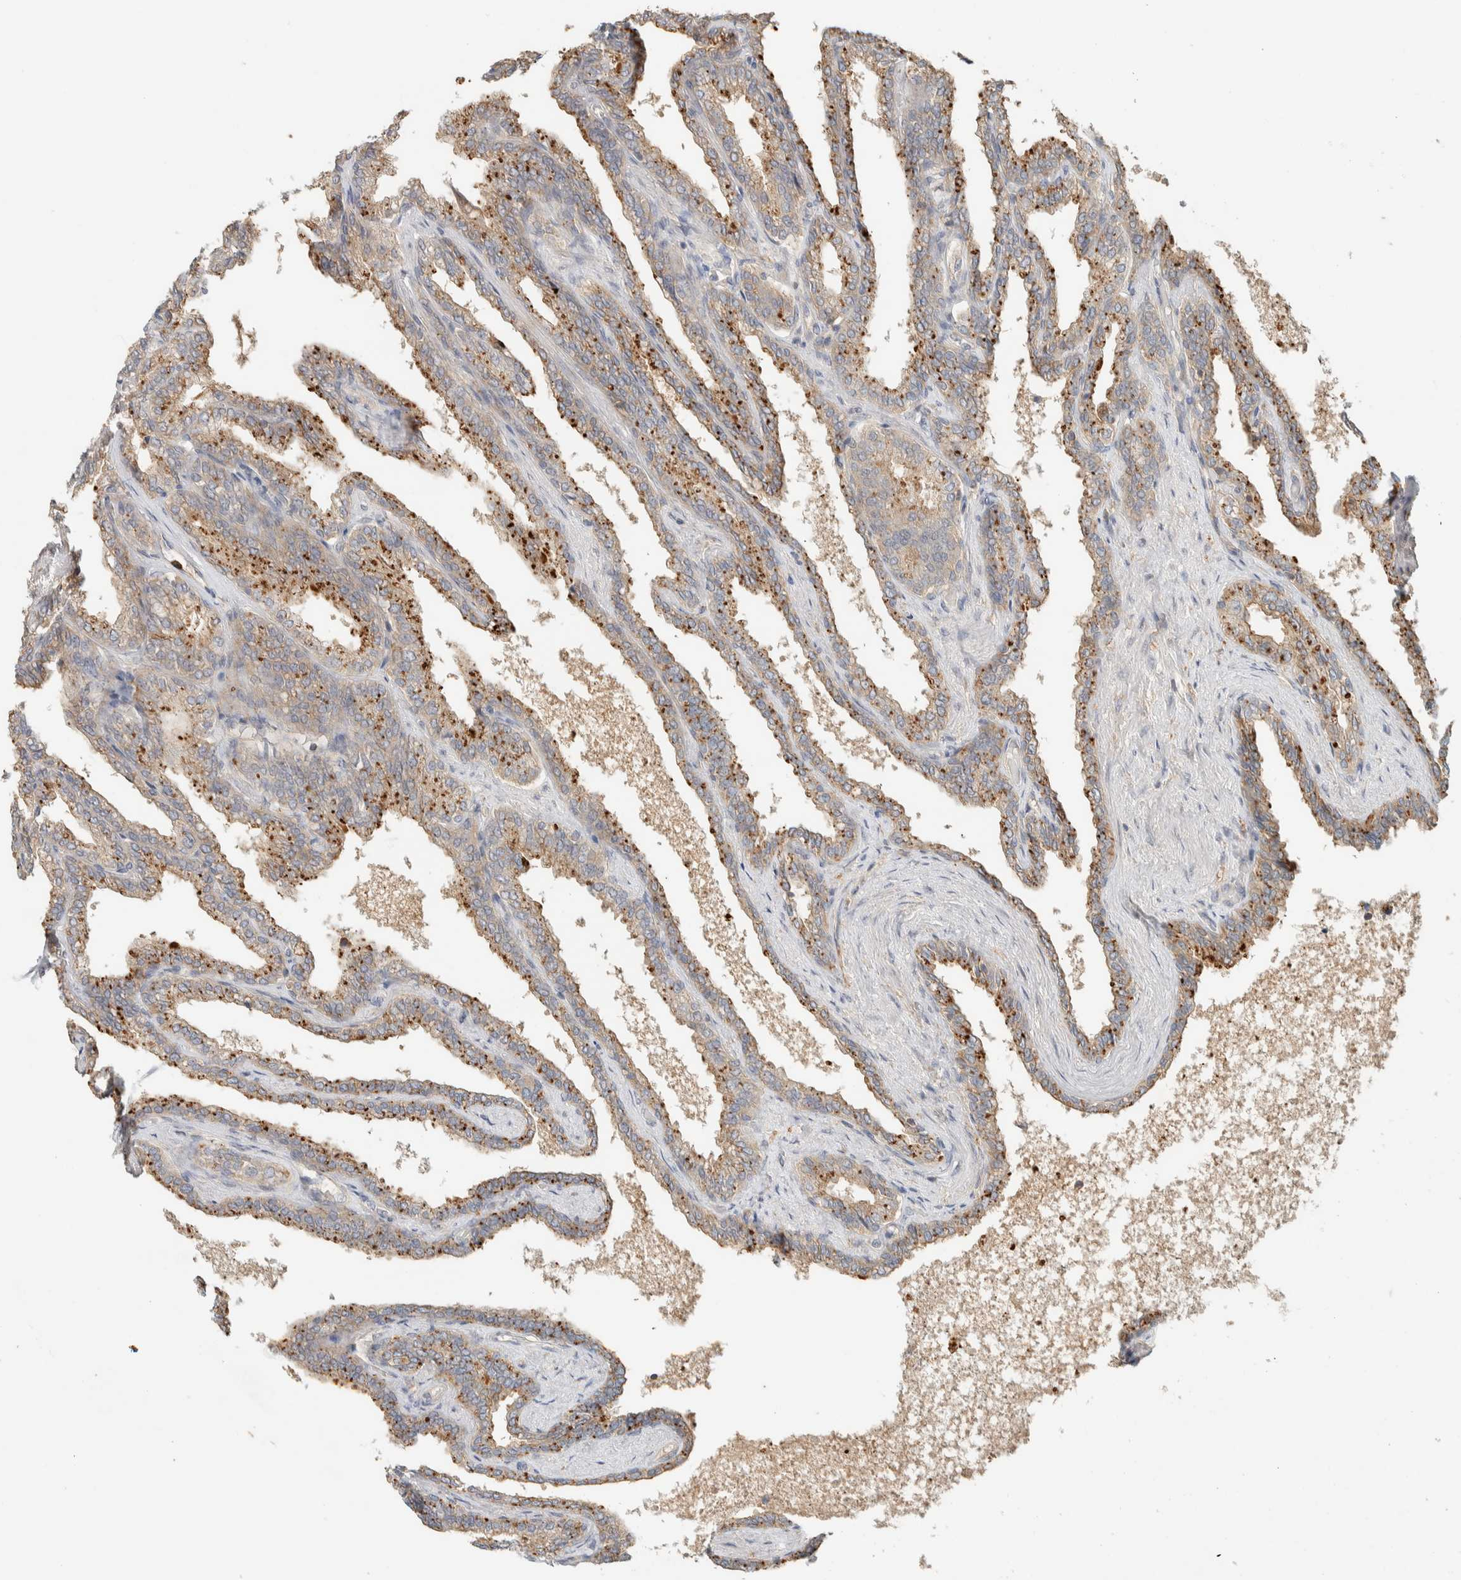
{"staining": {"intensity": "moderate", "quantity": "25%-75%", "location": "cytoplasmic/membranous"}, "tissue": "seminal vesicle", "cell_type": "Glandular cells", "image_type": "normal", "snomed": [{"axis": "morphology", "description": "Normal tissue, NOS"}, {"axis": "topography", "description": "Seminal veicle"}], "caption": "Immunohistochemistry (DAB) staining of benign human seminal vesicle displays moderate cytoplasmic/membranous protein positivity in approximately 25%-75% of glandular cells. (Brightfield microscopy of DAB IHC at high magnification).", "gene": "RAB11FIP1", "patient": {"sex": "male", "age": 46}}